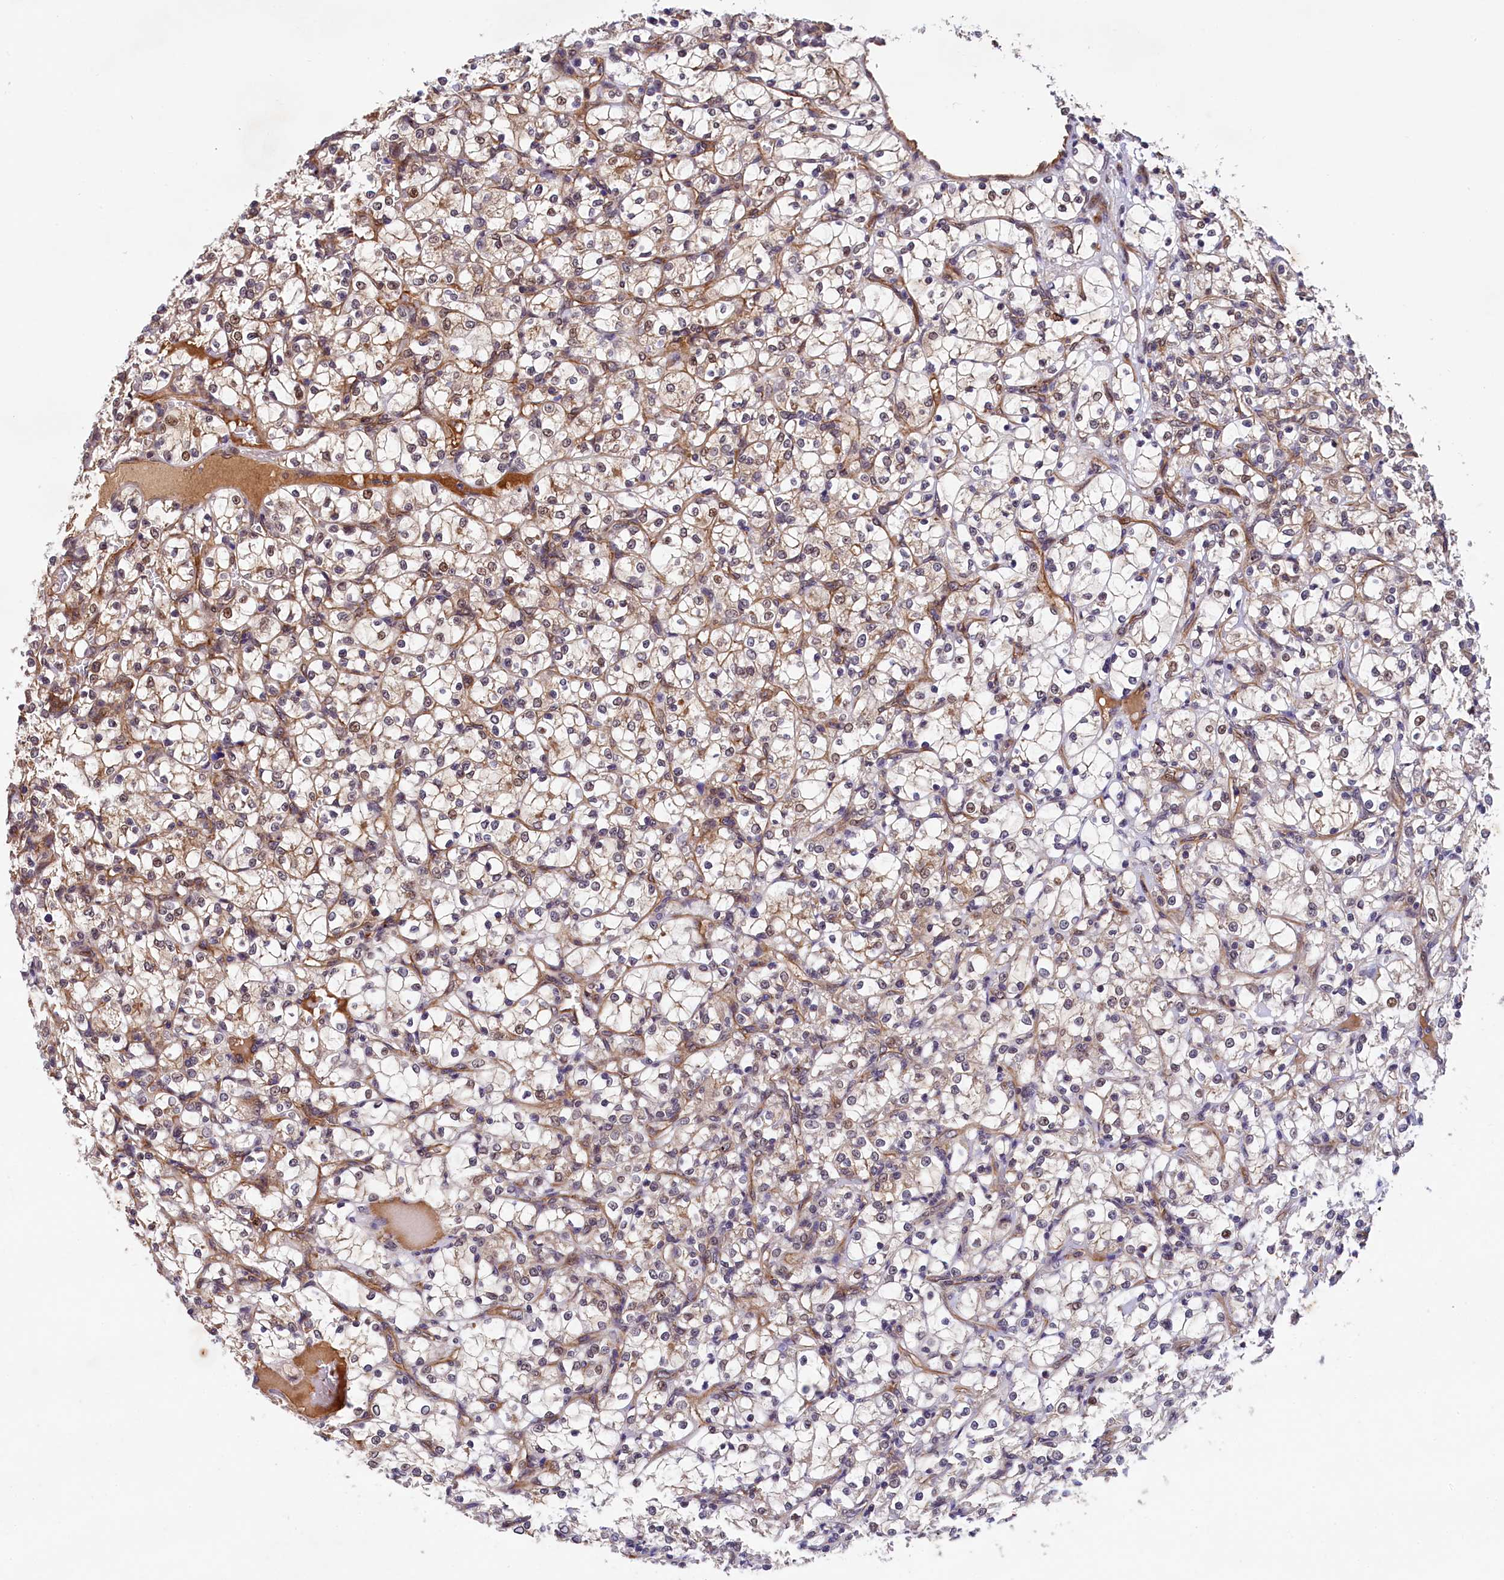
{"staining": {"intensity": "weak", "quantity": "25%-75%", "location": "cytoplasmic/membranous"}, "tissue": "renal cancer", "cell_type": "Tumor cells", "image_type": "cancer", "snomed": [{"axis": "morphology", "description": "Adenocarcinoma, NOS"}, {"axis": "topography", "description": "Kidney"}], "caption": "Tumor cells display low levels of weak cytoplasmic/membranous positivity in about 25%-75% of cells in human renal cancer.", "gene": "ARL14EP", "patient": {"sex": "female", "age": 69}}